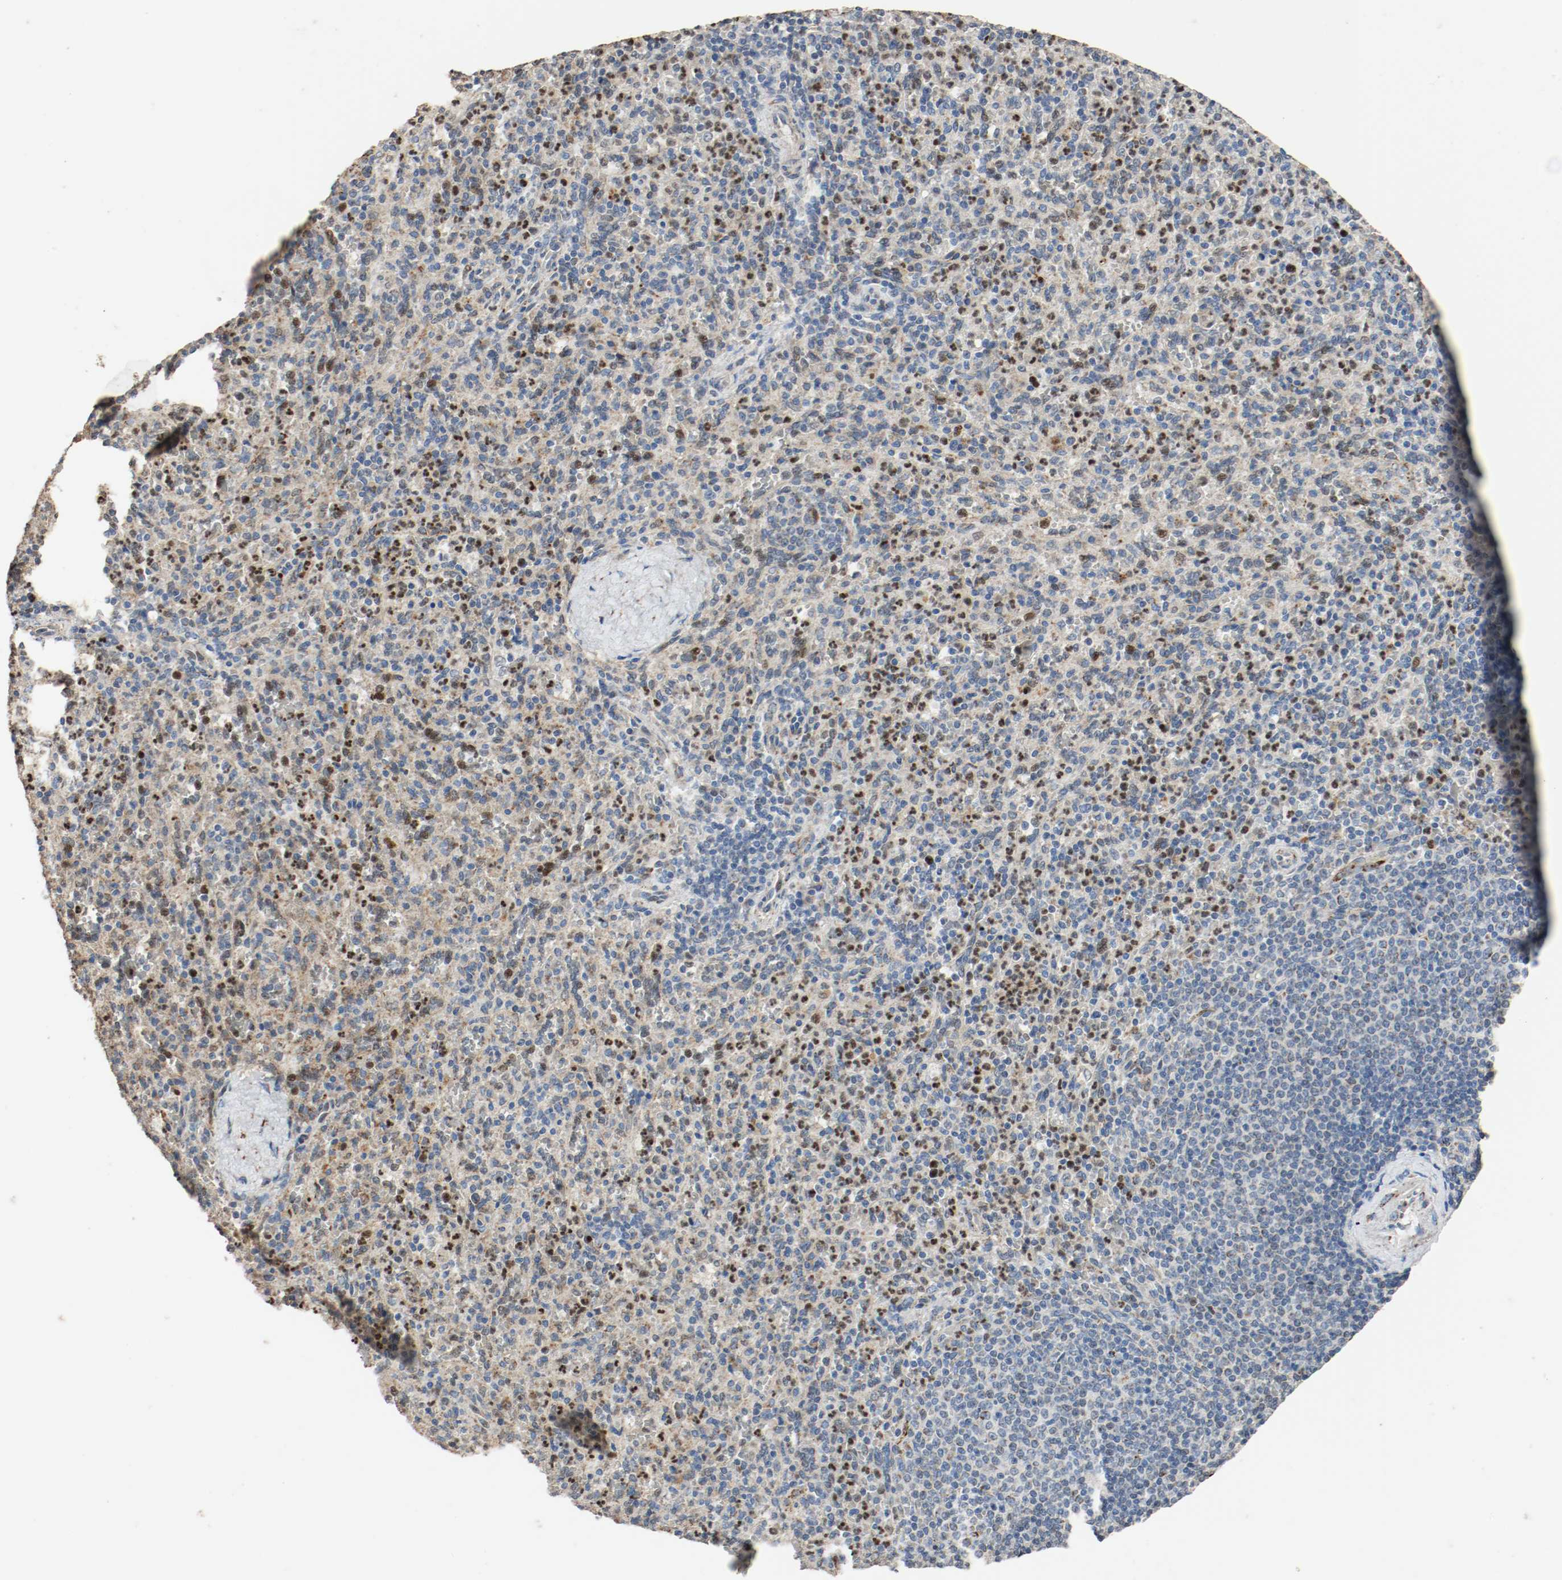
{"staining": {"intensity": "moderate", "quantity": "<25%", "location": "cytoplasmic/membranous,nuclear"}, "tissue": "spleen", "cell_type": "Cells in red pulp", "image_type": "normal", "snomed": [{"axis": "morphology", "description": "Normal tissue, NOS"}, {"axis": "topography", "description": "Spleen"}], "caption": "Protein expression analysis of normal spleen reveals moderate cytoplasmic/membranous,nuclear positivity in approximately <25% of cells in red pulp.", "gene": "ALDH4A1", "patient": {"sex": "male", "age": 36}}